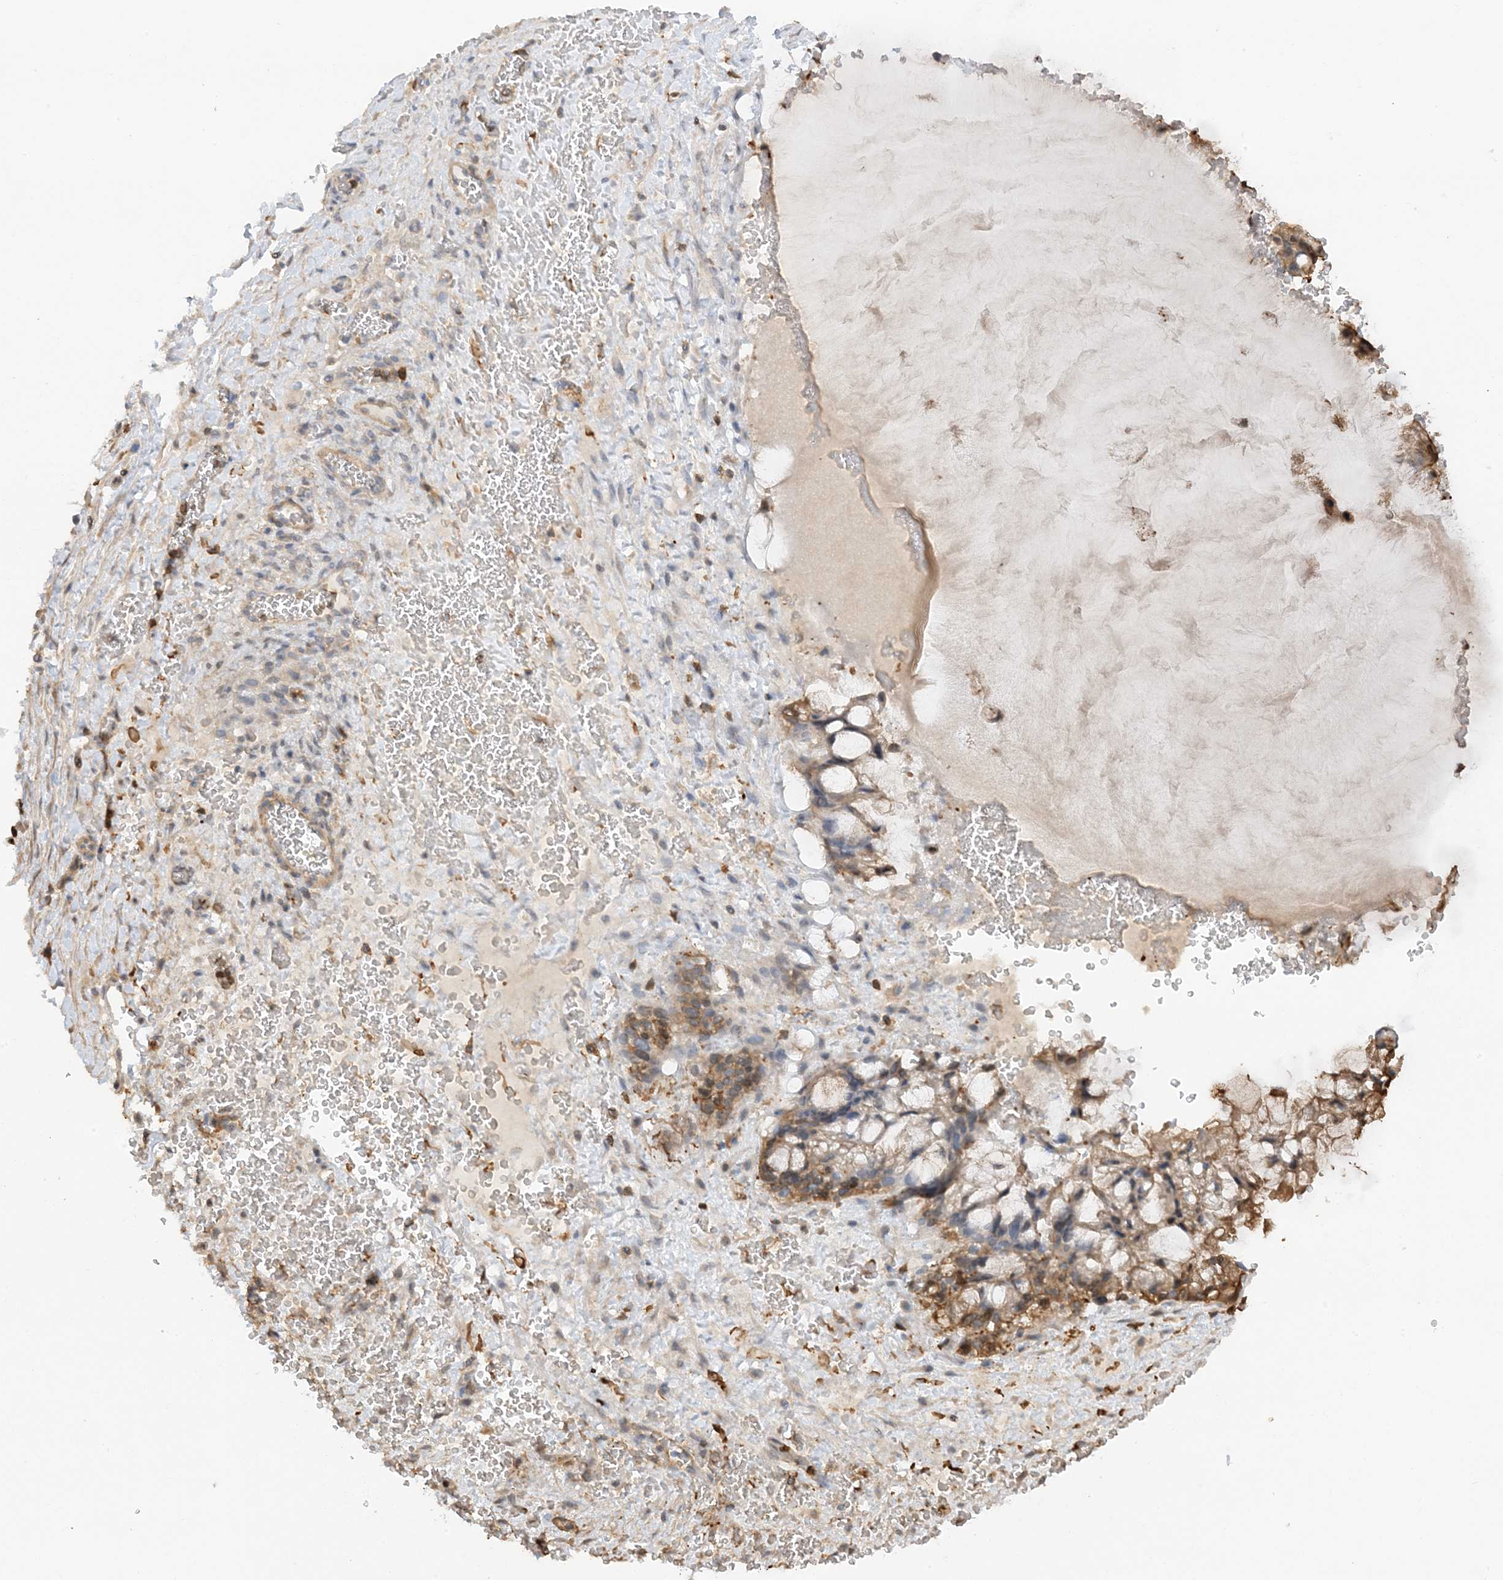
{"staining": {"intensity": "moderate", "quantity": ">75%", "location": "cytoplasmic/membranous"}, "tissue": "ovarian cancer", "cell_type": "Tumor cells", "image_type": "cancer", "snomed": [{"axis": "morphology", "description": "Cystadenocarcinoma, mucinous, NOS"}, {"axis": "topography", "description": "Ovary"}], "caption": "The immunohistochemical stain highlights moderate cytoplasmic/membranous positivity in tumor cells of ovarian mucinous cystadenocarcinoma tissue. Immunohistochemistry stains the protein in brown and the nuclei are stained blue.", "gene": "PHACTR2", "patient": {"sex": "female", "age": 37}}